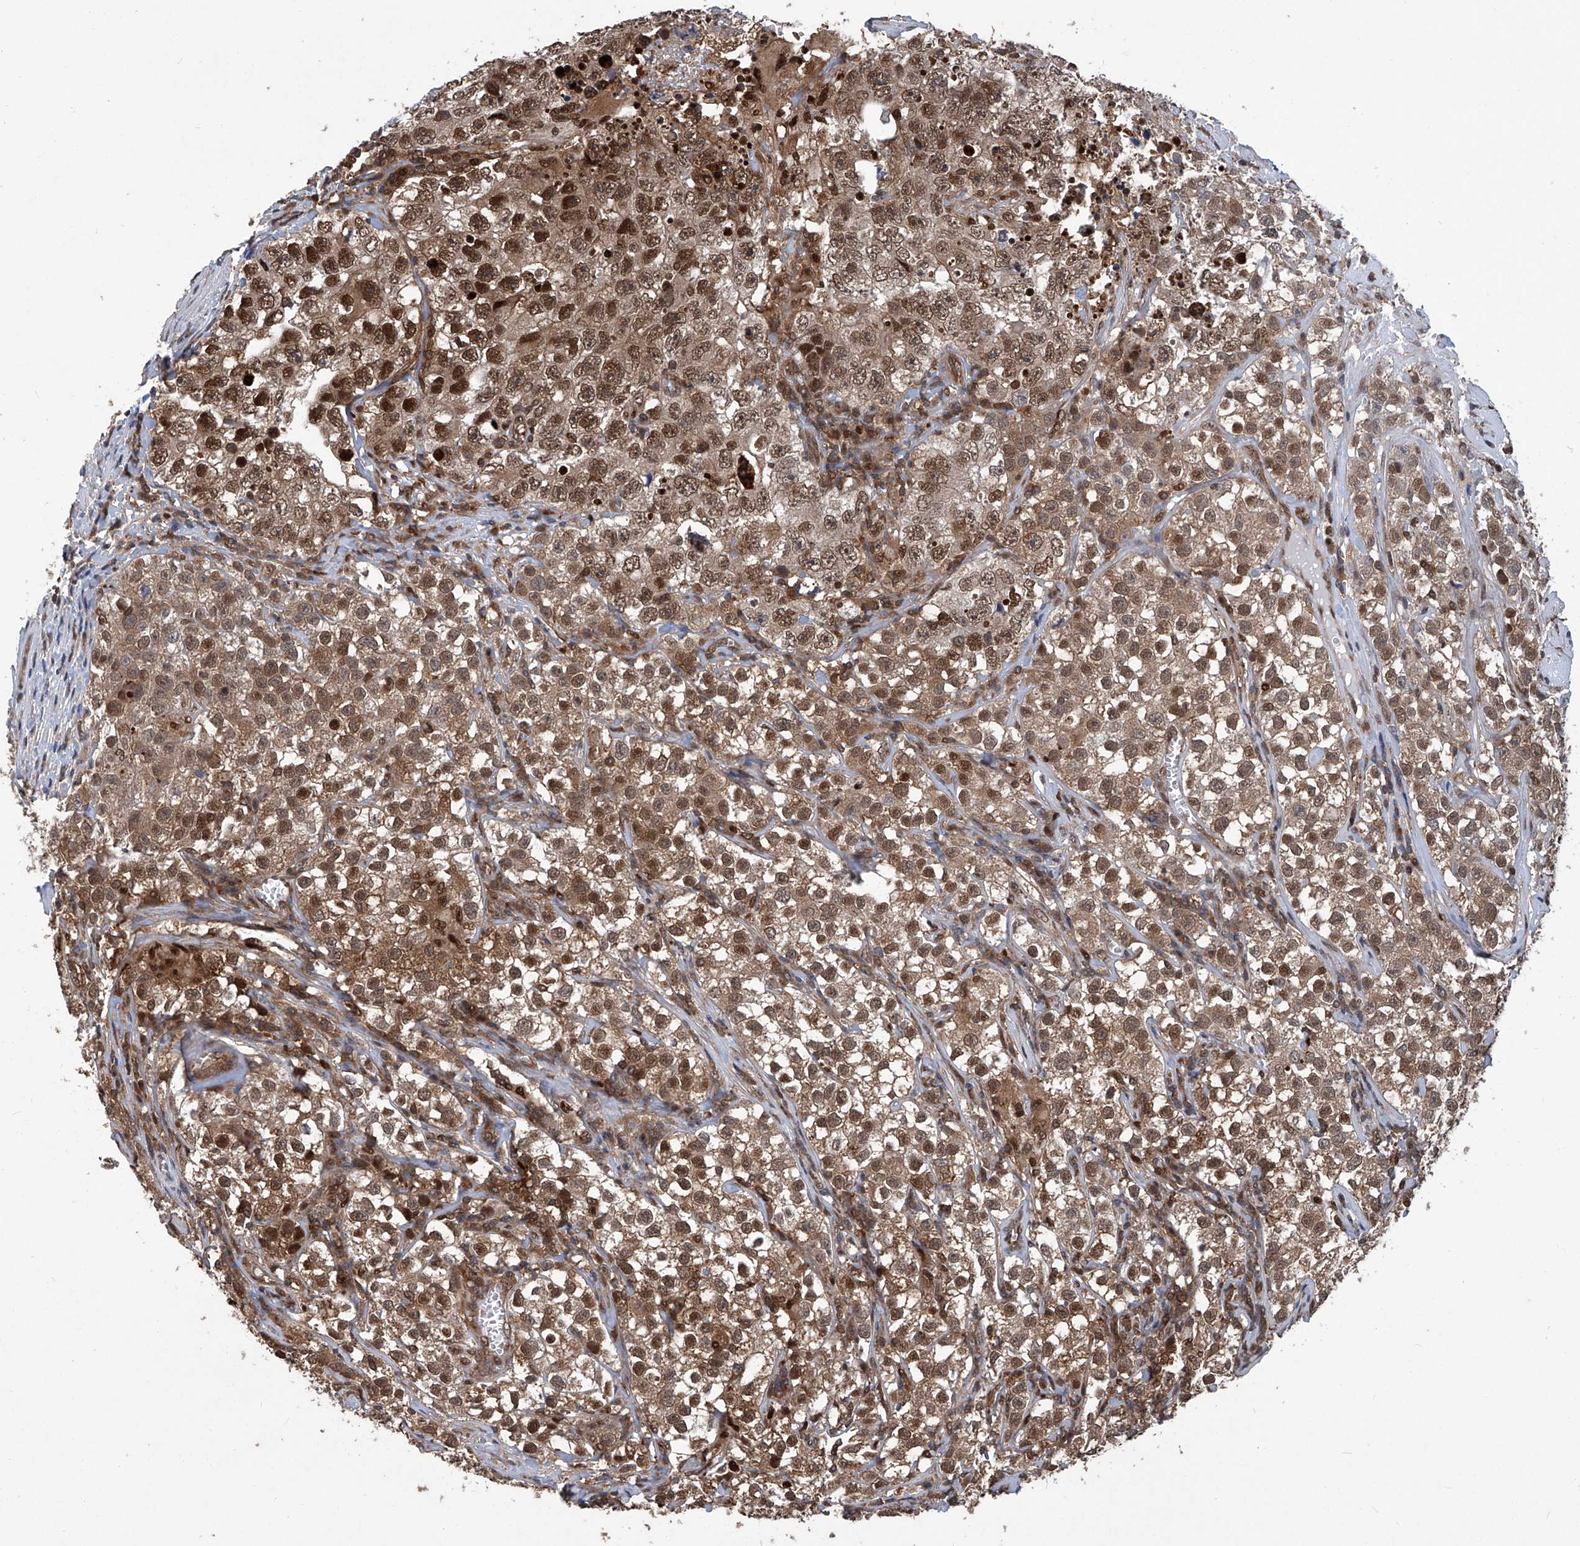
{"staining": {"intensity": "strong", "quantity": "25%-75%", "location": "cytoplasmic/membranous,nuclear"}, "tissue": "testis cancer", "cell_type": "Tumor cells", "image_type": "cancer", "snomed": [{"axis": "morphology", "description": "Seminoma, NOS"}, {"axis": "morphology", "description": "Carcinoma, Embryonal, NOS"}, {"axis": "topography", "description": "Testis"}], "caption": "Tumor cells demonstrate high levels of strong cytoplasmic/membranous and nuclear staining in approximately 25%-75% of cells in human testis cancer (embryonal carcinoma).", "gene": "PSMB1", "patient": {"sex": "male", "age": 43}}